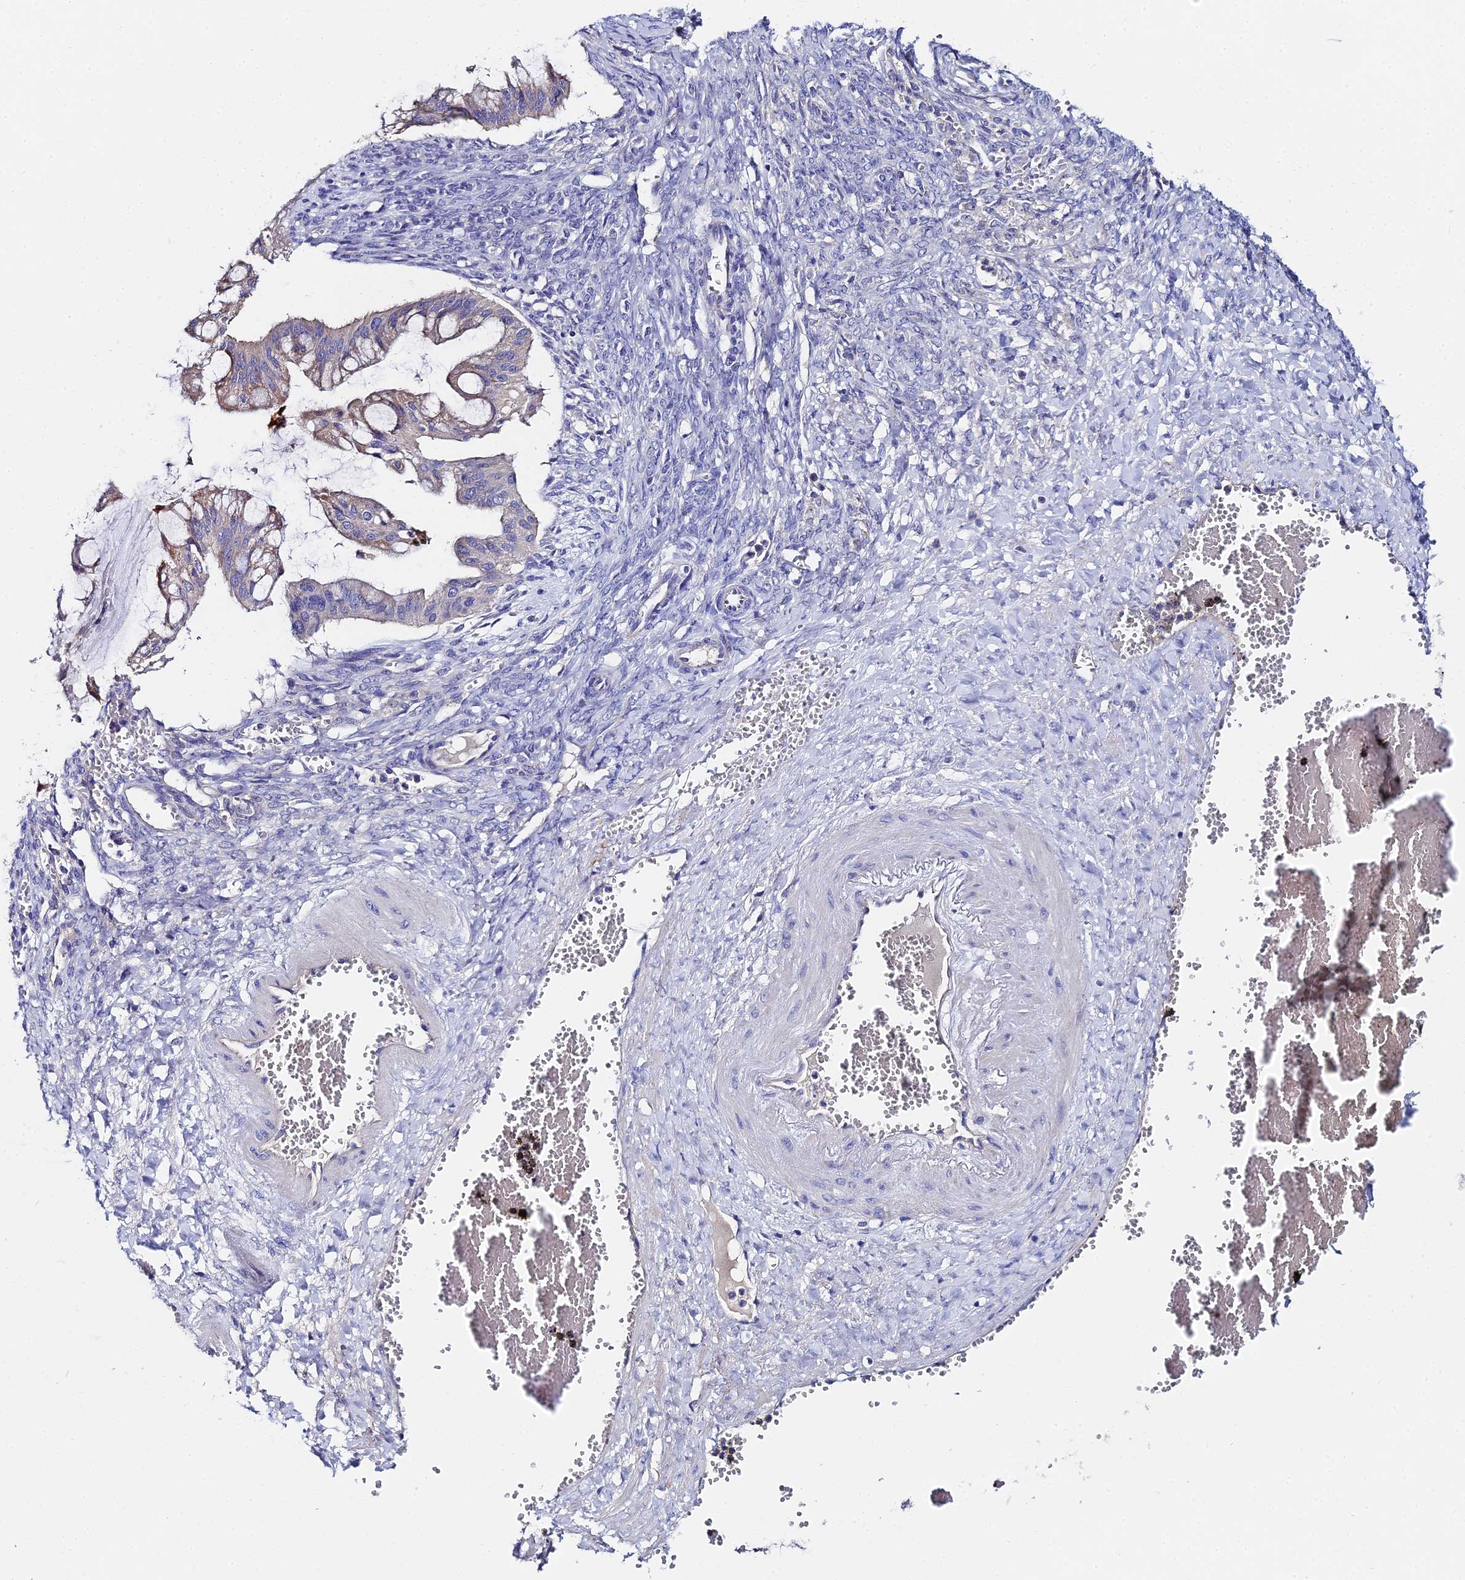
{"staining": {"intensity": "weak", "quantity": "<25%", "location": "cytoplasmic/membranous"}, "tissue": "ovarian cancer", "cell_type": "Tumor cells", "image_type": "cancer", "snomed": [{"axis": "morphology", "description": "Cystadenocarcinoma, mucinous, NOS"}, {"axis": "topography", "description": "Ovary"}], "caption": "High magnification brightfield microscopy of ovarian mucinous cystadenocarcinoma stained with DAB (3,3'-diaminobenzidine) (brown) and counterstained with hematoxylin (blue): tumor cells show no significant positivity. (Stains: DAB immunohistochemistry (IHC) with hematoxylin counter stain, Microscopy: brightfield microscopy at high magnification).", "gene": "UBE2L3", "patient": {"sex": "female", "age": 73}}